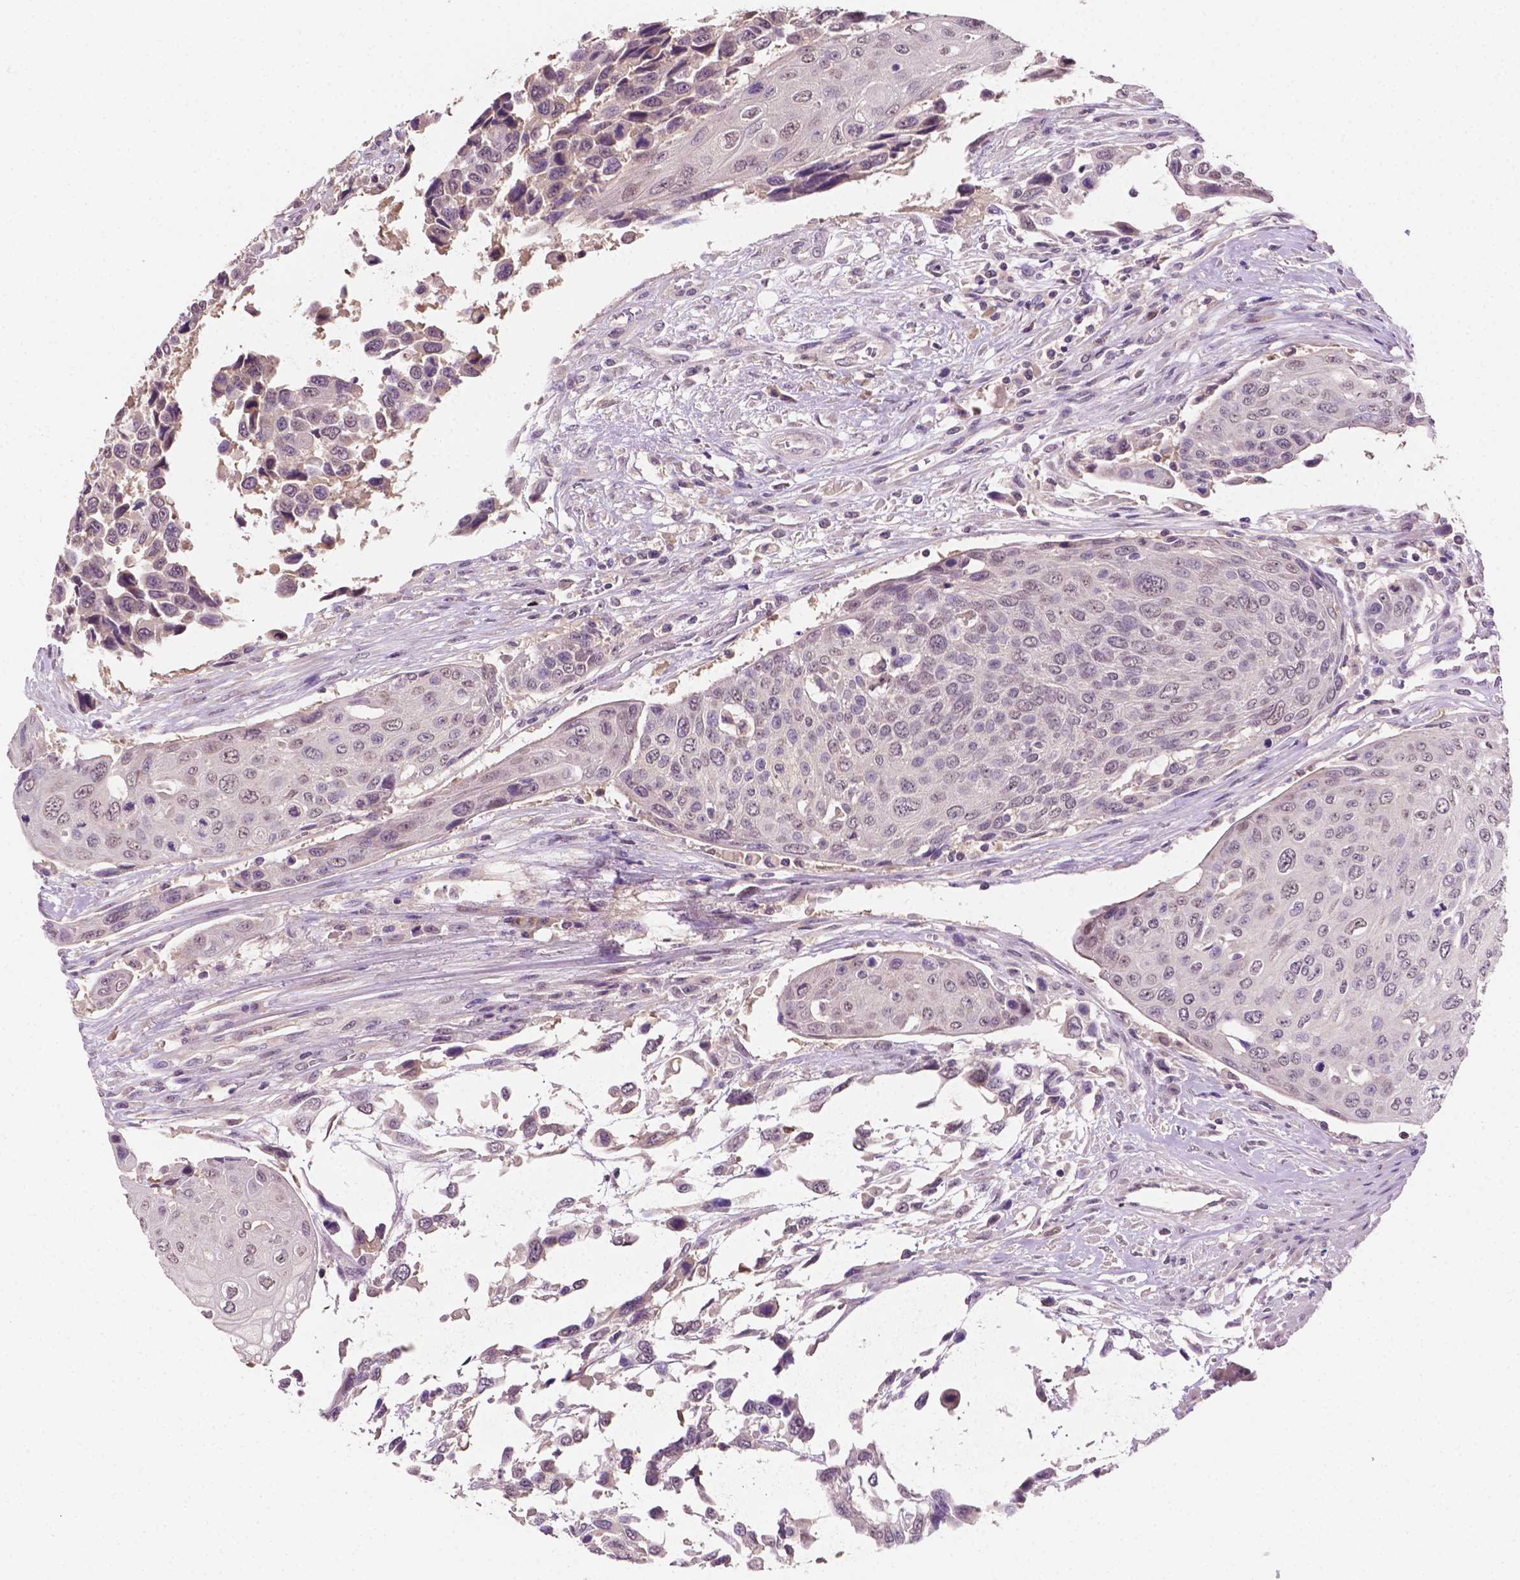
{"staining": {"intensity": "negative", "quantity": "none", "location": "none"}, "tissue": "urothelial cancer", "cell_type": "Tumor cells", "image_type": "cancer", "snomed": [{"axis": "morphology", "description": "Urothelial carcinoma, High grade"}, {"axis": "topography", "description": "Urinary bladder"}], "caption": "Immunohistochemistry (IHC) micrograph of neoplastic tissue: urothelial carcinoma (high-grade) stained with DAB reveals no significant protein positivity in tumor cells.", "gene": "MROH6", "patient": {"sex": "female", "age": 70}}